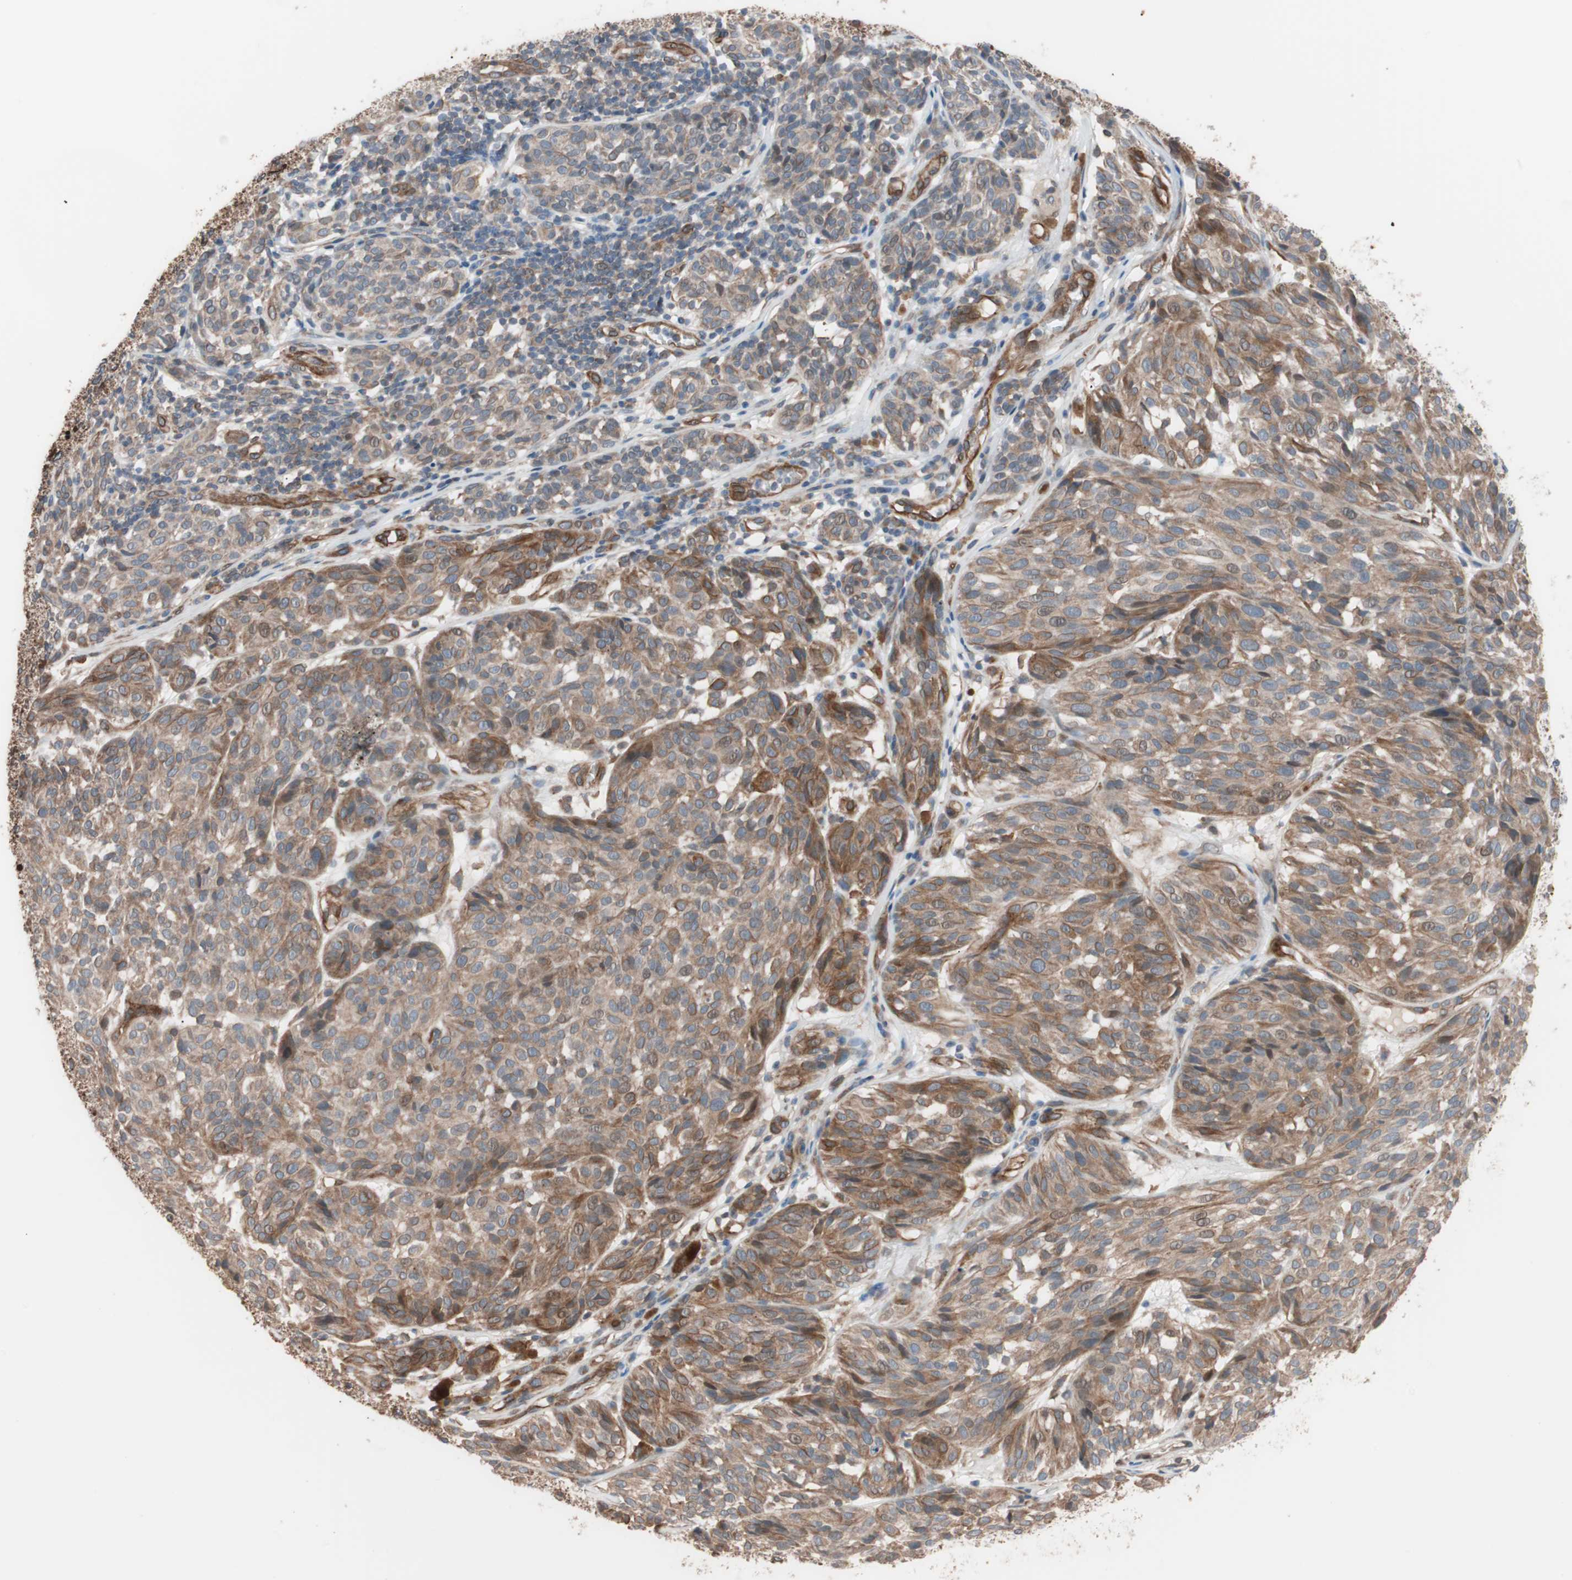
{"staining": {"intensity": "moderate", "quantity": ">75%", "location": "cytoplasmic/membranous"}, "tissue": "melanoma", "cell_type": "Tumor cells", "image_type": "cancer", "snomed": [{"axis": "morphology", "description": "Malignant melanoma, NOS"}, {"axis": "topography", "description": "Skin"}], "caption": "Moderate cytoplasmic/membranous protein expression is seen in about >75% of tumor cells in malignant melanoma.", "gene": "SMG1", "patient": {"sex": "female", "age": 46}}